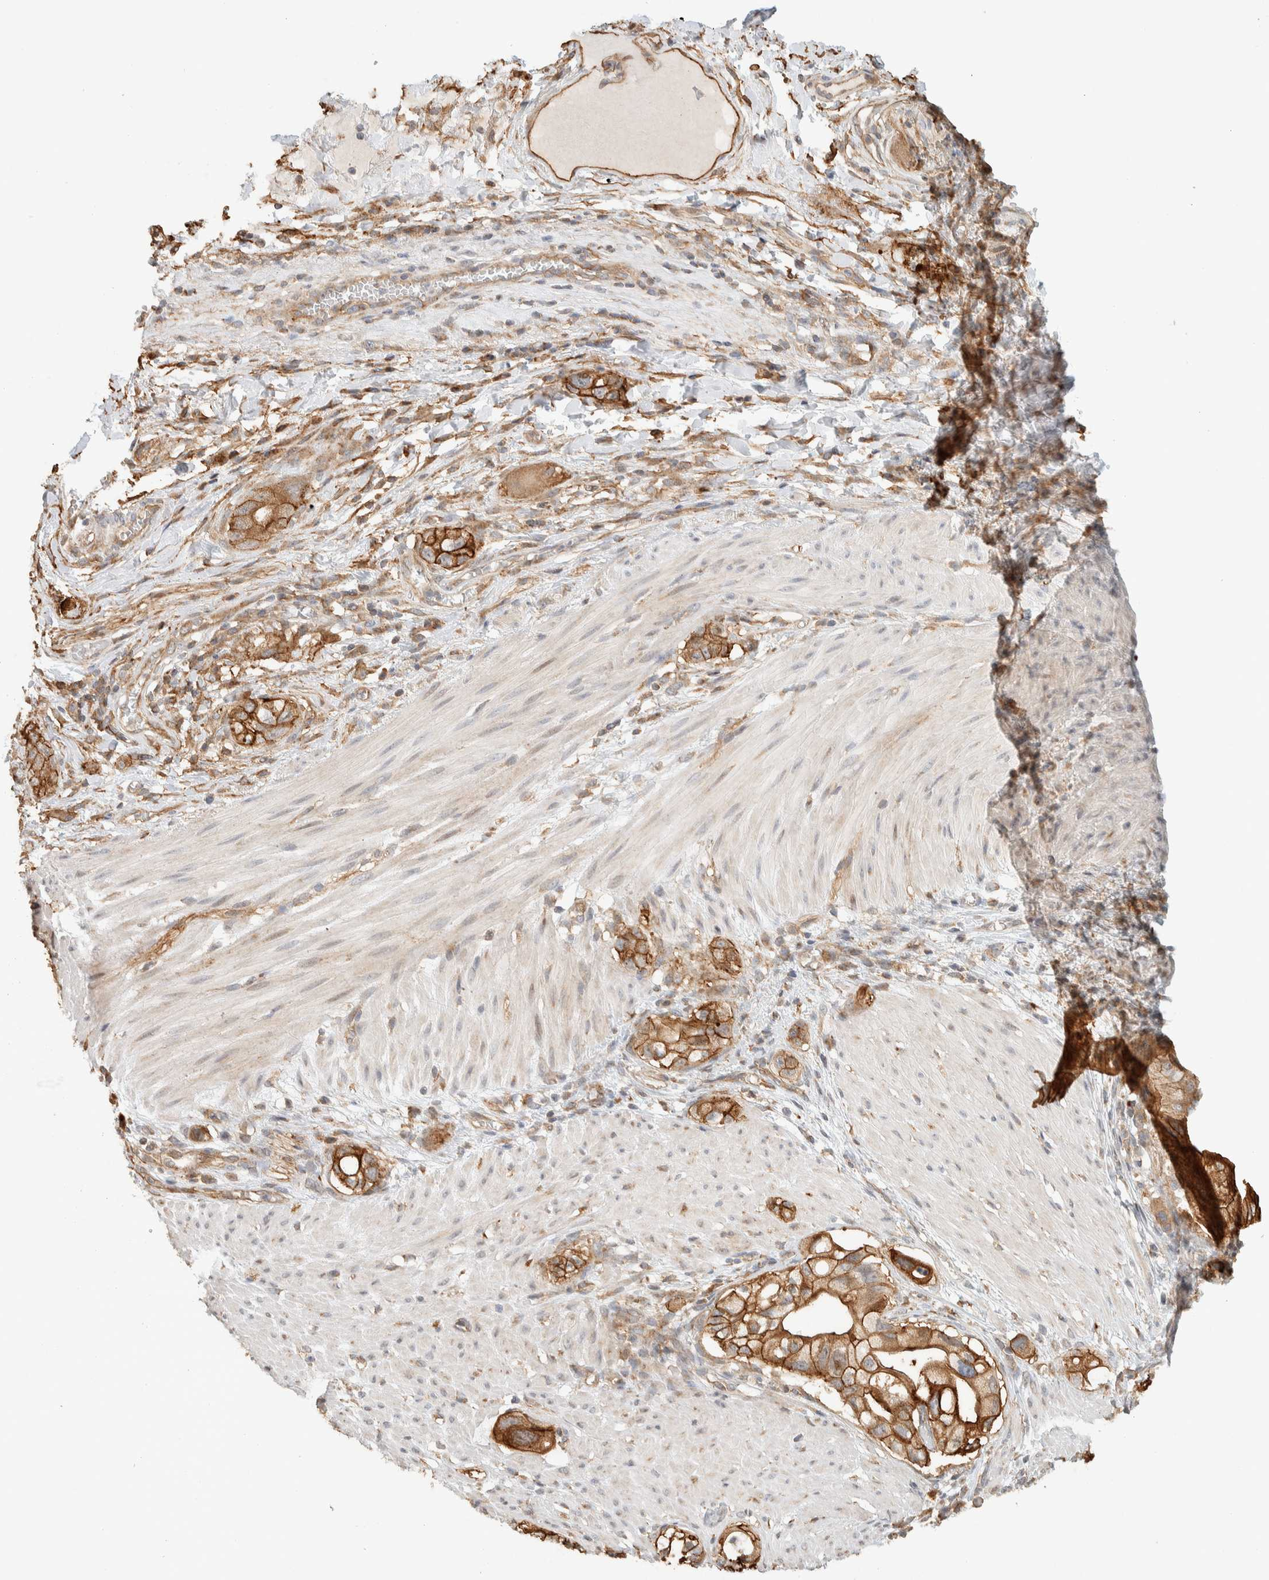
{"staining": {"intensity": "moderate", "quantity": ">75%", "location": "cytoplasmic/membranous"}, "tissue": "stomach cancer", "cell_type": "Tumor cells", "image_type": "cancer", "snomed": [{"axis": "morphology", "description": "Adenocarcinoma, NOS"}, {"axis": "topography", "description": "Stomach"}, {"axis": "topography", "description": "Stomach, lower"}], "caption": "Brown immunohistochemical staining in human stomach adenocarcinoma exhibits moderate cytoplasmic/membranous expression in about >75% of tumor cells.", "gene": "KIF9", "patient": {"sex": "female", "age": 48}}